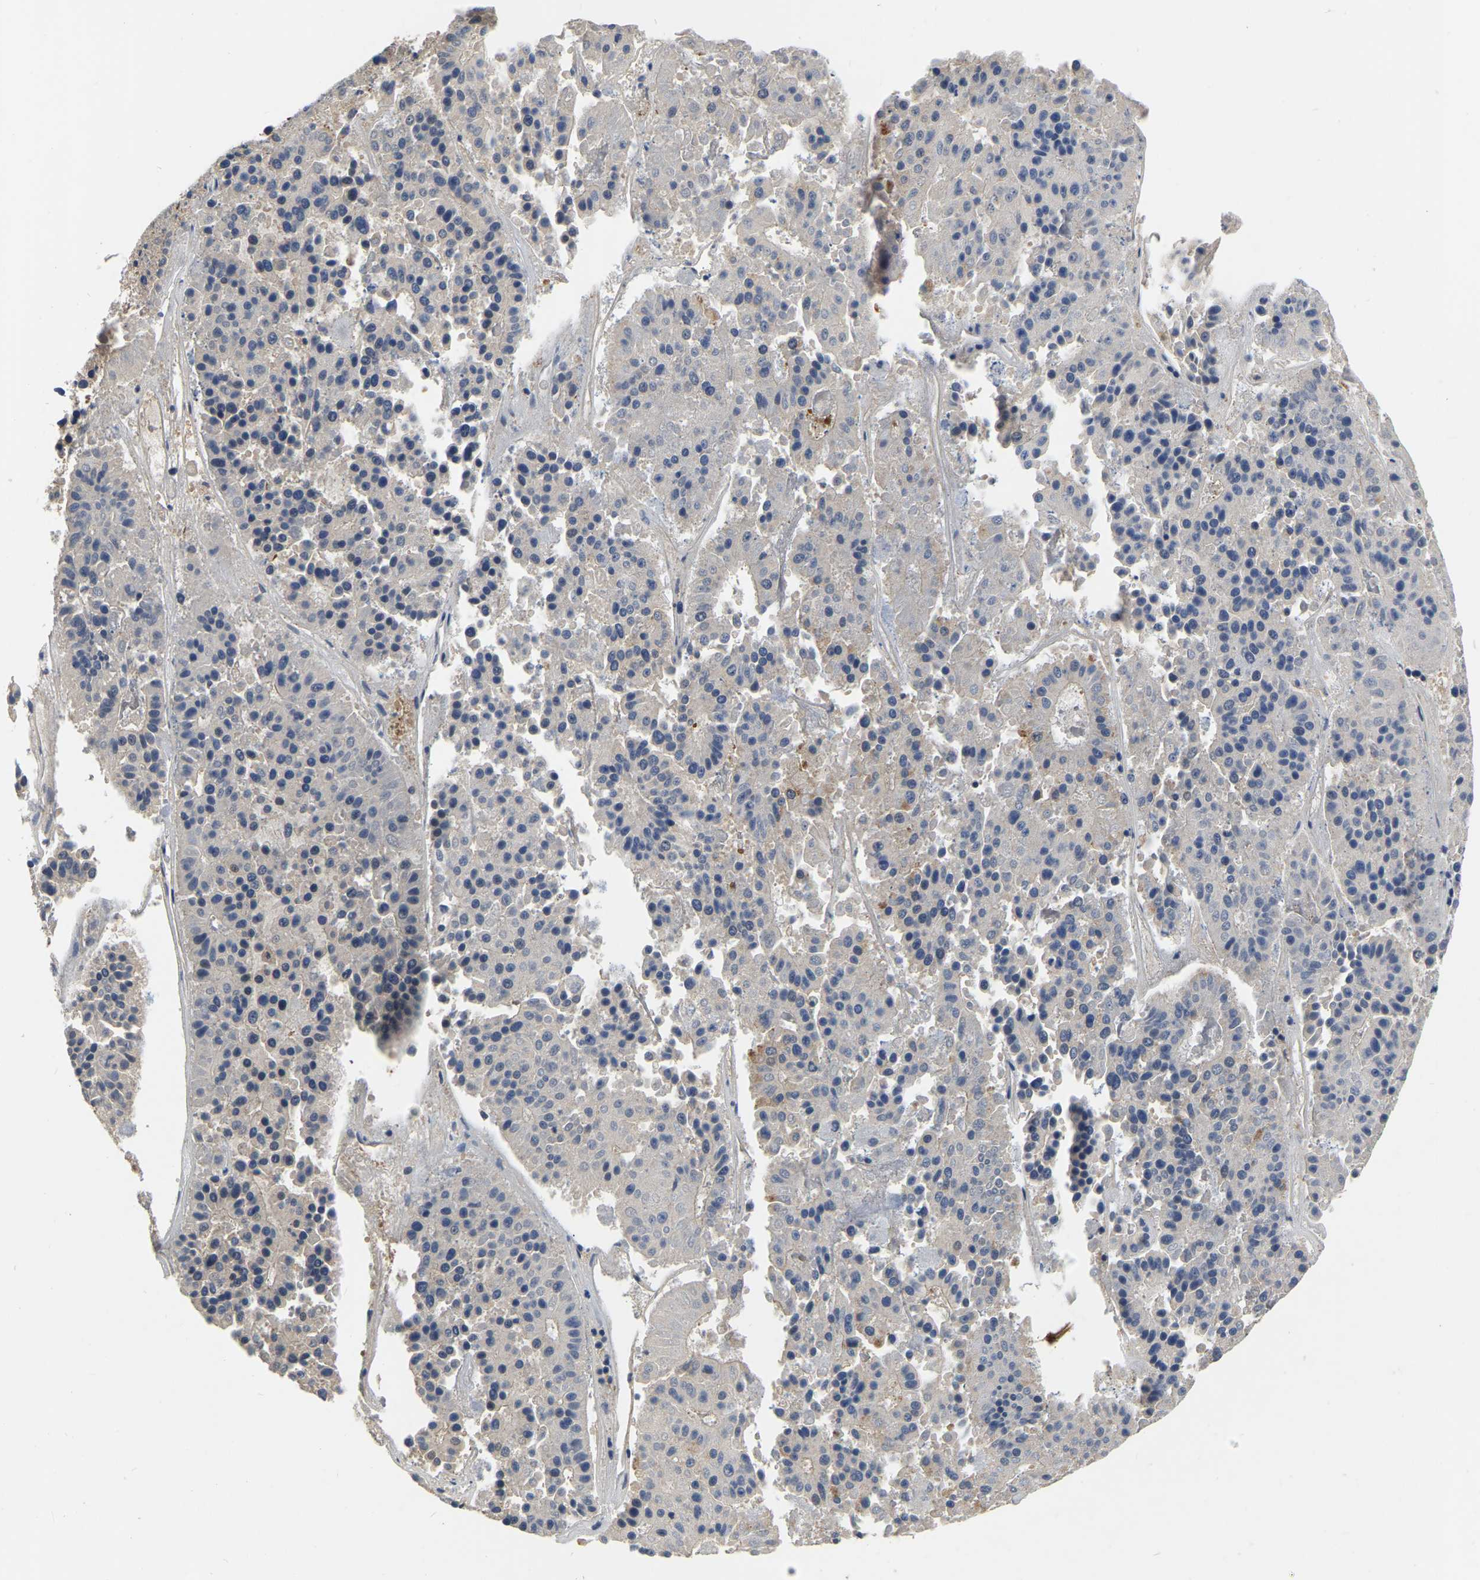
{"staining": {"intensity": "negative", "quantity": "none", "location": "none"}, "tissue": "pancreatic cancer", "cell_type": "Tumor cells", "image_type": "cancer", "snomed": [{"axis": "morphology", "description": "Adenocarcinoma, NOS"}, {"axis": "topography", "description": "Pancreas"}], "caption": "This is a image of immunohistochemistry staining of adenocarcinoma (pancreatic), which shows no positivity in tumor cells.", "gene": "GARS1", "patient": {"sex": "male", "age": 50}}